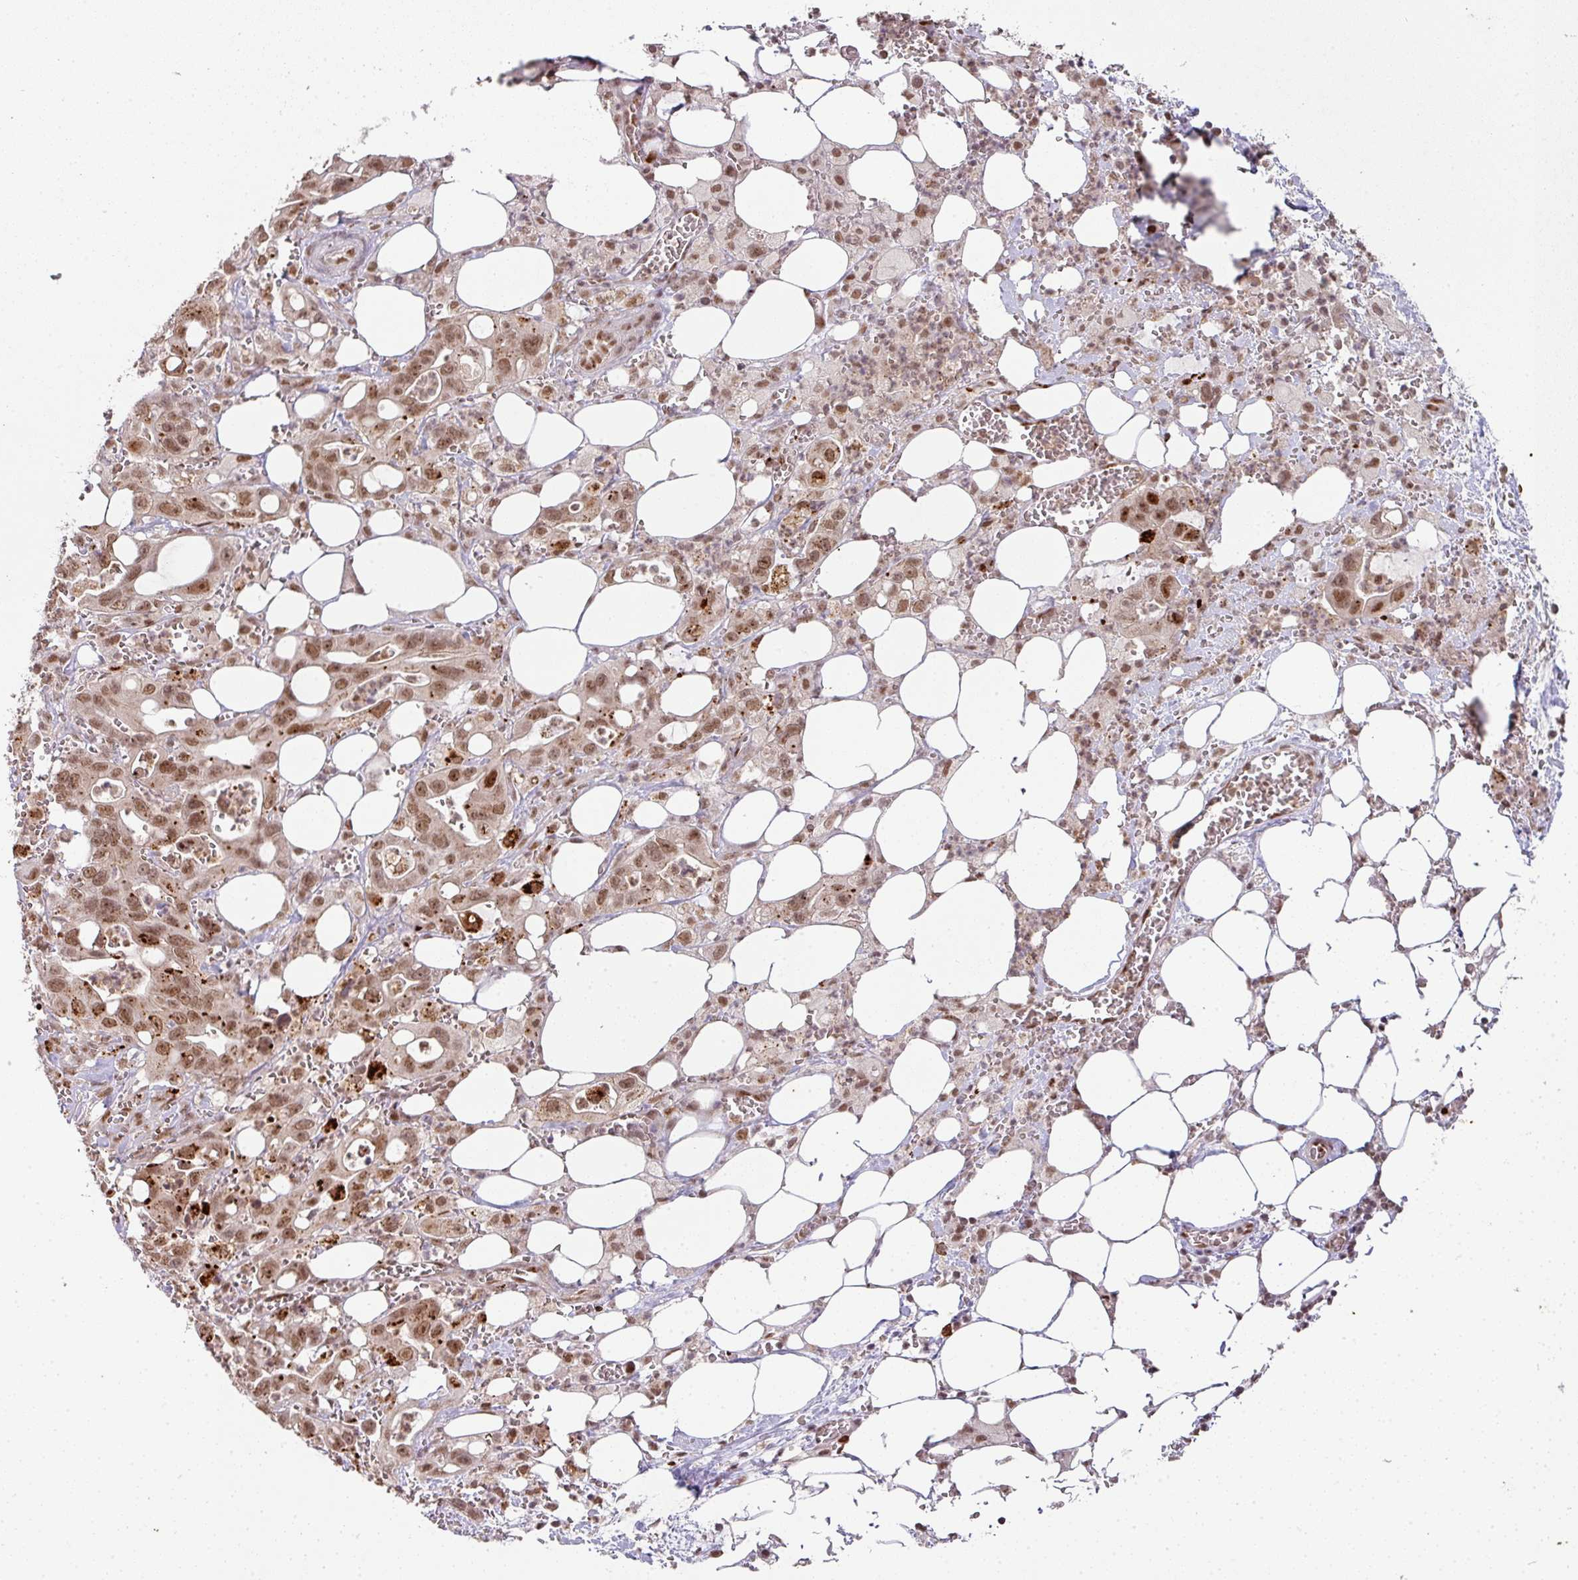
{"staining": {"intensity": "moderate", "quantity": ">75%", "location": "nuclear"}, "tissue": "pancreatic cancer", "cell_type": "Tumor cells", "image_type": "cancer", "snomed": [{"axis": "morphology", "description": "Adenocarcinoma, NOS"}, {"axis": "topography", "description": "Pancreas"}], "caption": "A micrograph of adenocarcinoma (pancreatic) stained for a protein reveals moderate nuclear brown staining in tumor cells. Nuclei are stained in blue.", "gene": "NEIL1", "patient": {"sex": "male", "age": 61}}